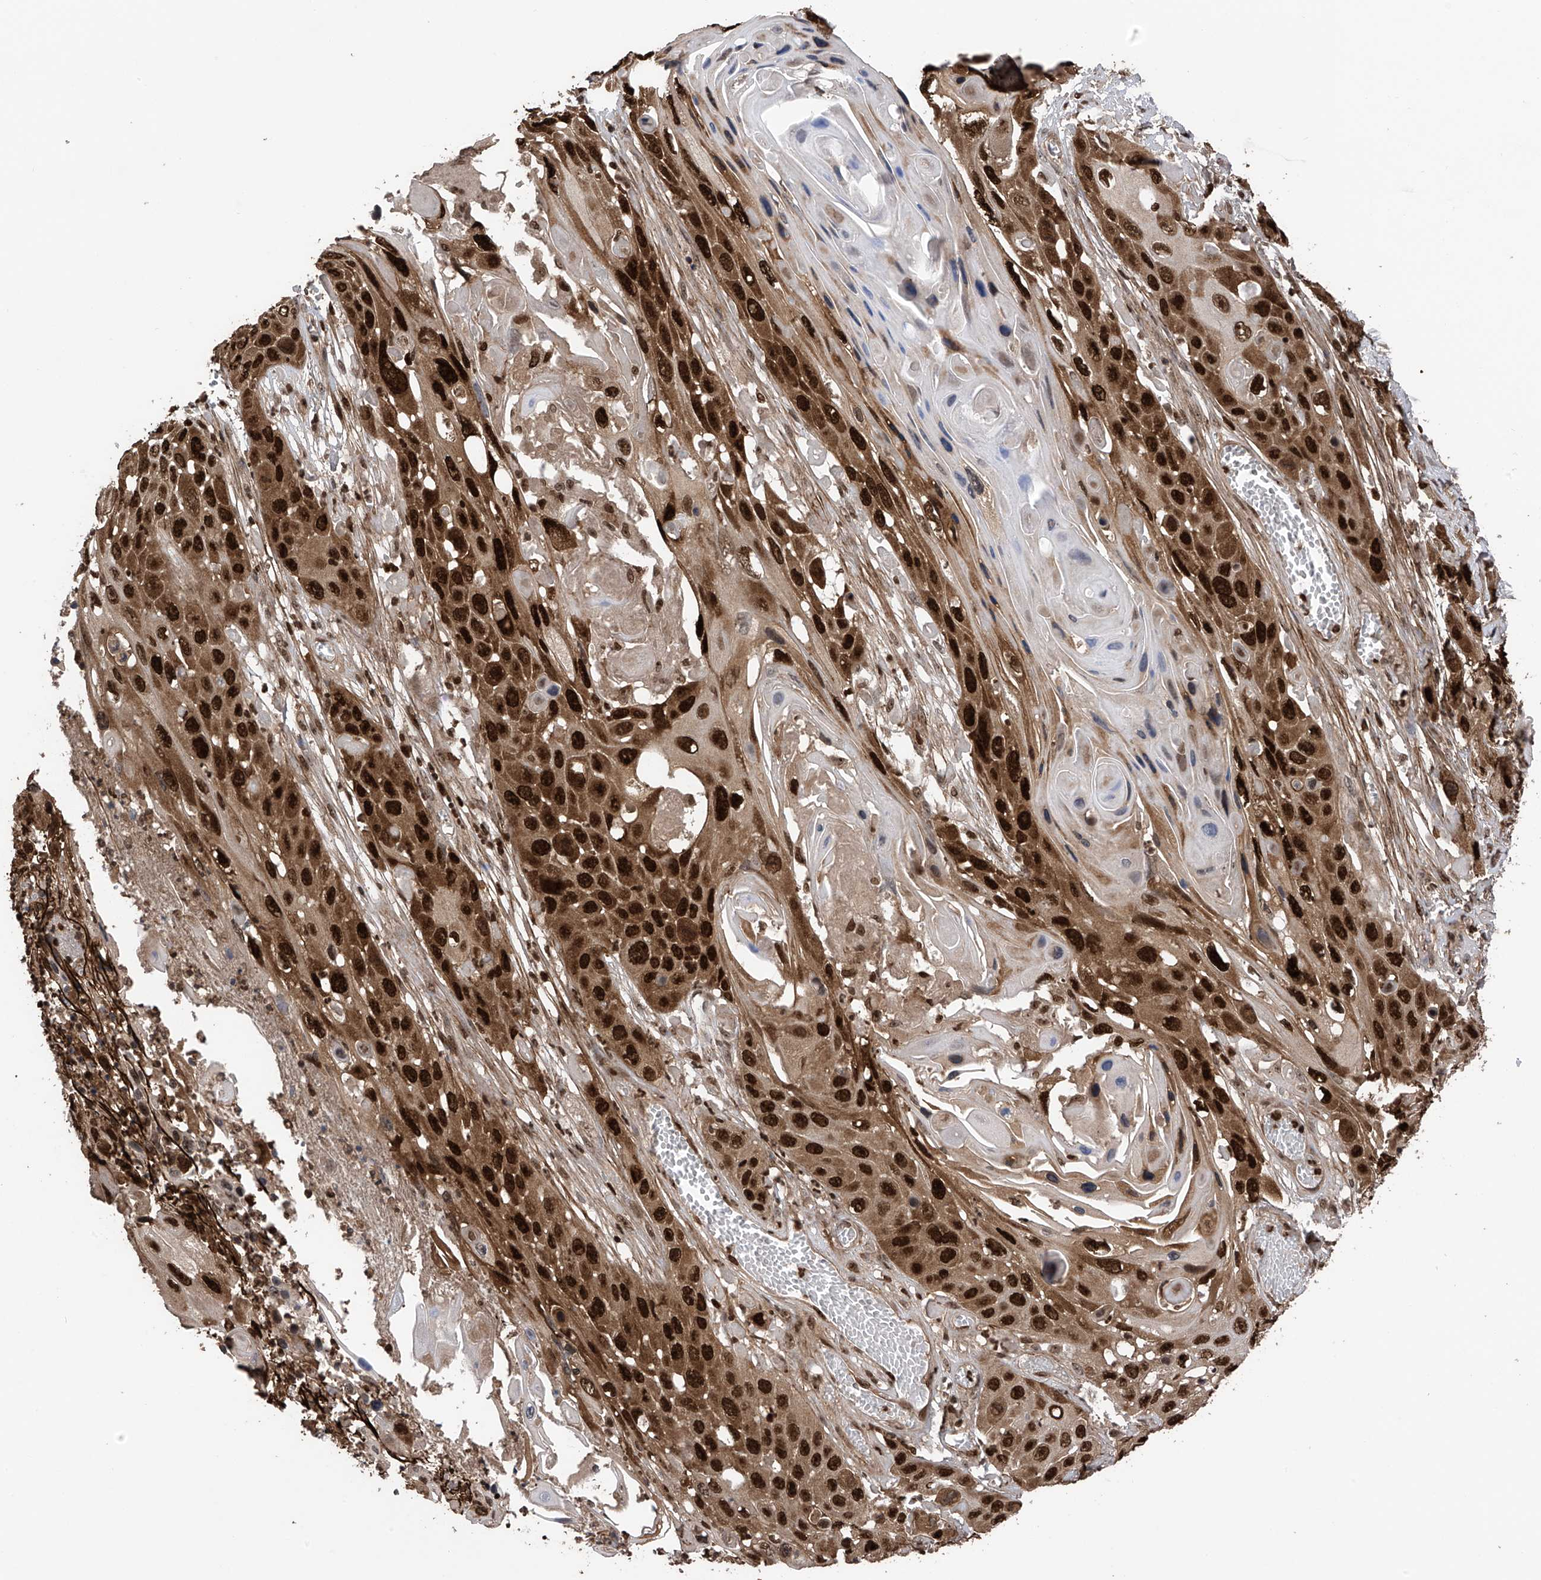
{"staining": {"intensity": "strong", "quantity": ">75%", "location": "cytoplasmic/membranous,nuclear"}, "tissue": "skin cancer", "cell_type": "Tumor cells", "image_type": "cancer", "snomed": [{"axis": "morphology", "description": "Squamous cell carcinoma, NOS"}, {"axis": "topography", "description": "Skin"}], "caption": "Human skin cancer (squamous cell carcinoma) stained with a protein marker displays strong staining in tumor cells.", "gene": "DNAJC9", "patient": {"sex": "male", "age": 55}}